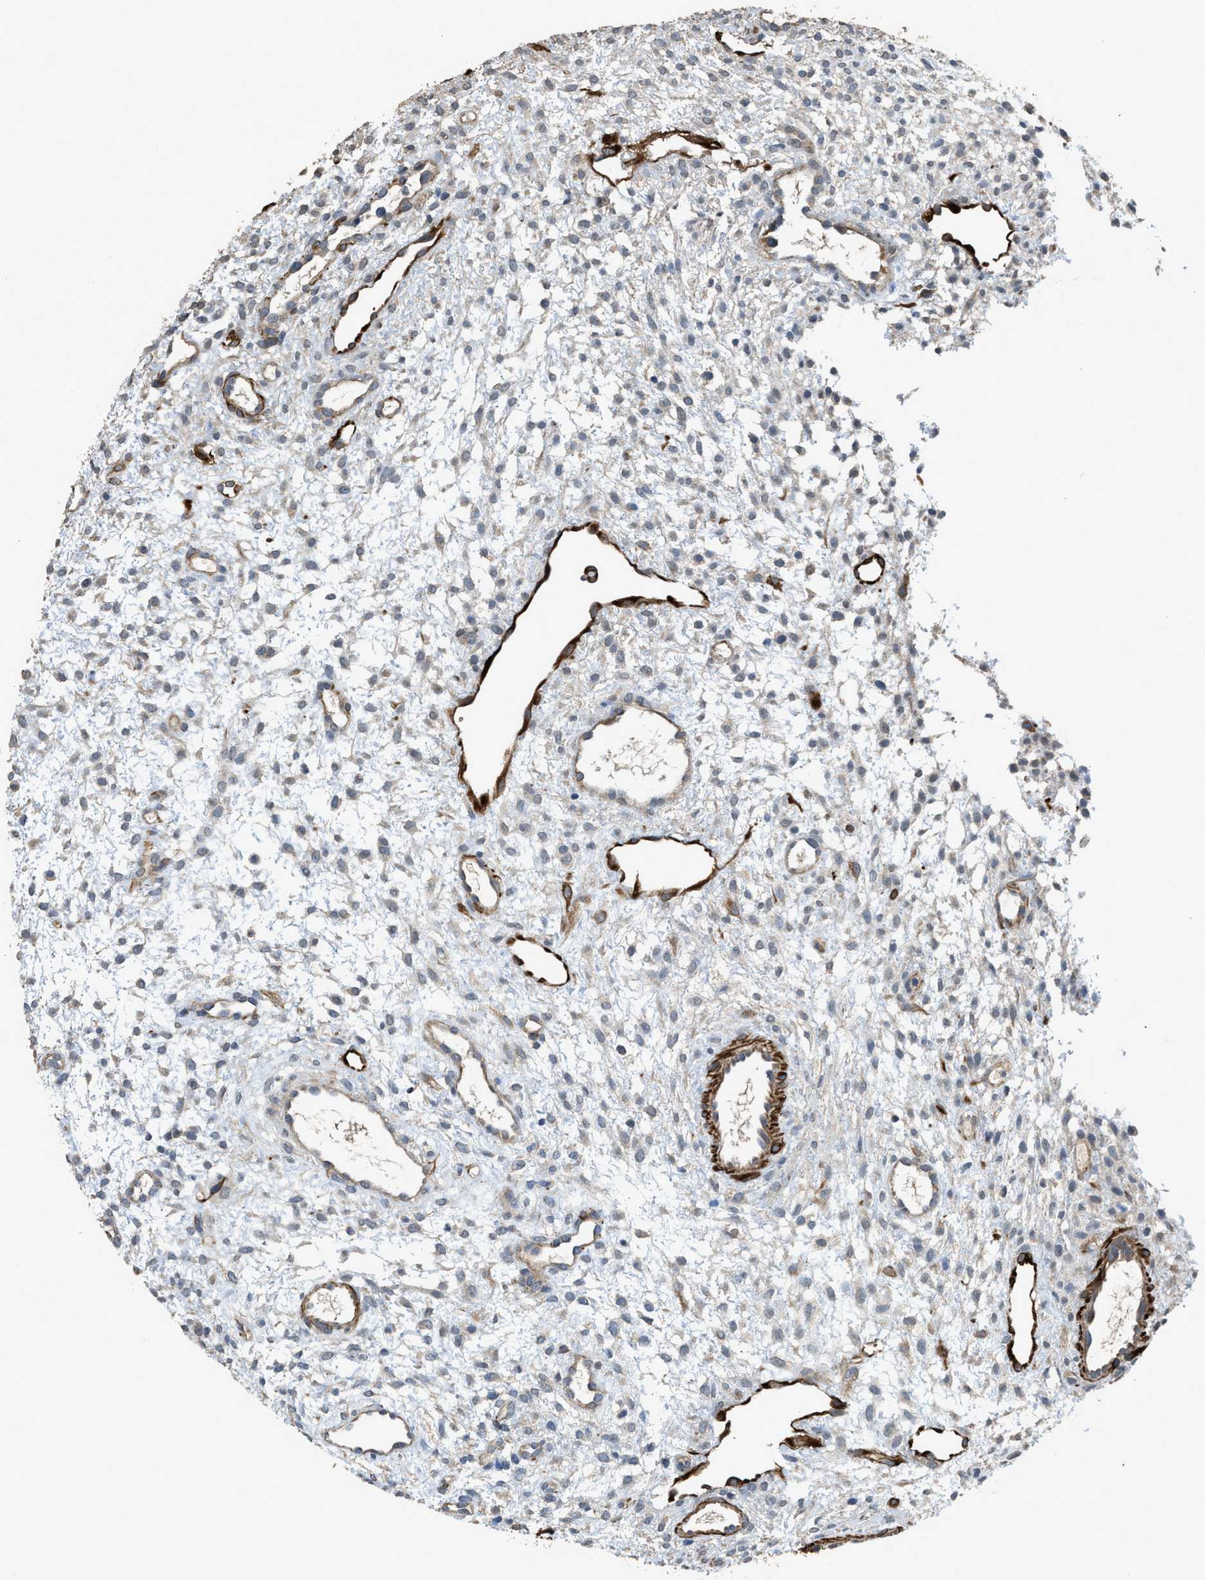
{"staining": {"intensity": "negative", "quantity": "none", "location": "none"}, "tissue": "ovary", "cell_type": "Ovarian stroma cells", "image_type": "normal", "snomed": [{"axis": "morphology", "description": "Normal tissue, NOS"}, {"axis": "morphology", "description": "Cyst, NOS"}, {"axis": "topography", "description": "Ovary"}], "caption": "This histopathology image is of benign ovary stained with immunohistochemistry (IHC) to label a protein in brown with the nuclei are counter-stained blue. There is no positivity in ovarian stroma cells. (DAB immunohistochemistry, high magnification).", "gene": "SYNM", "patient": {"sex": "female", "age": 18}}